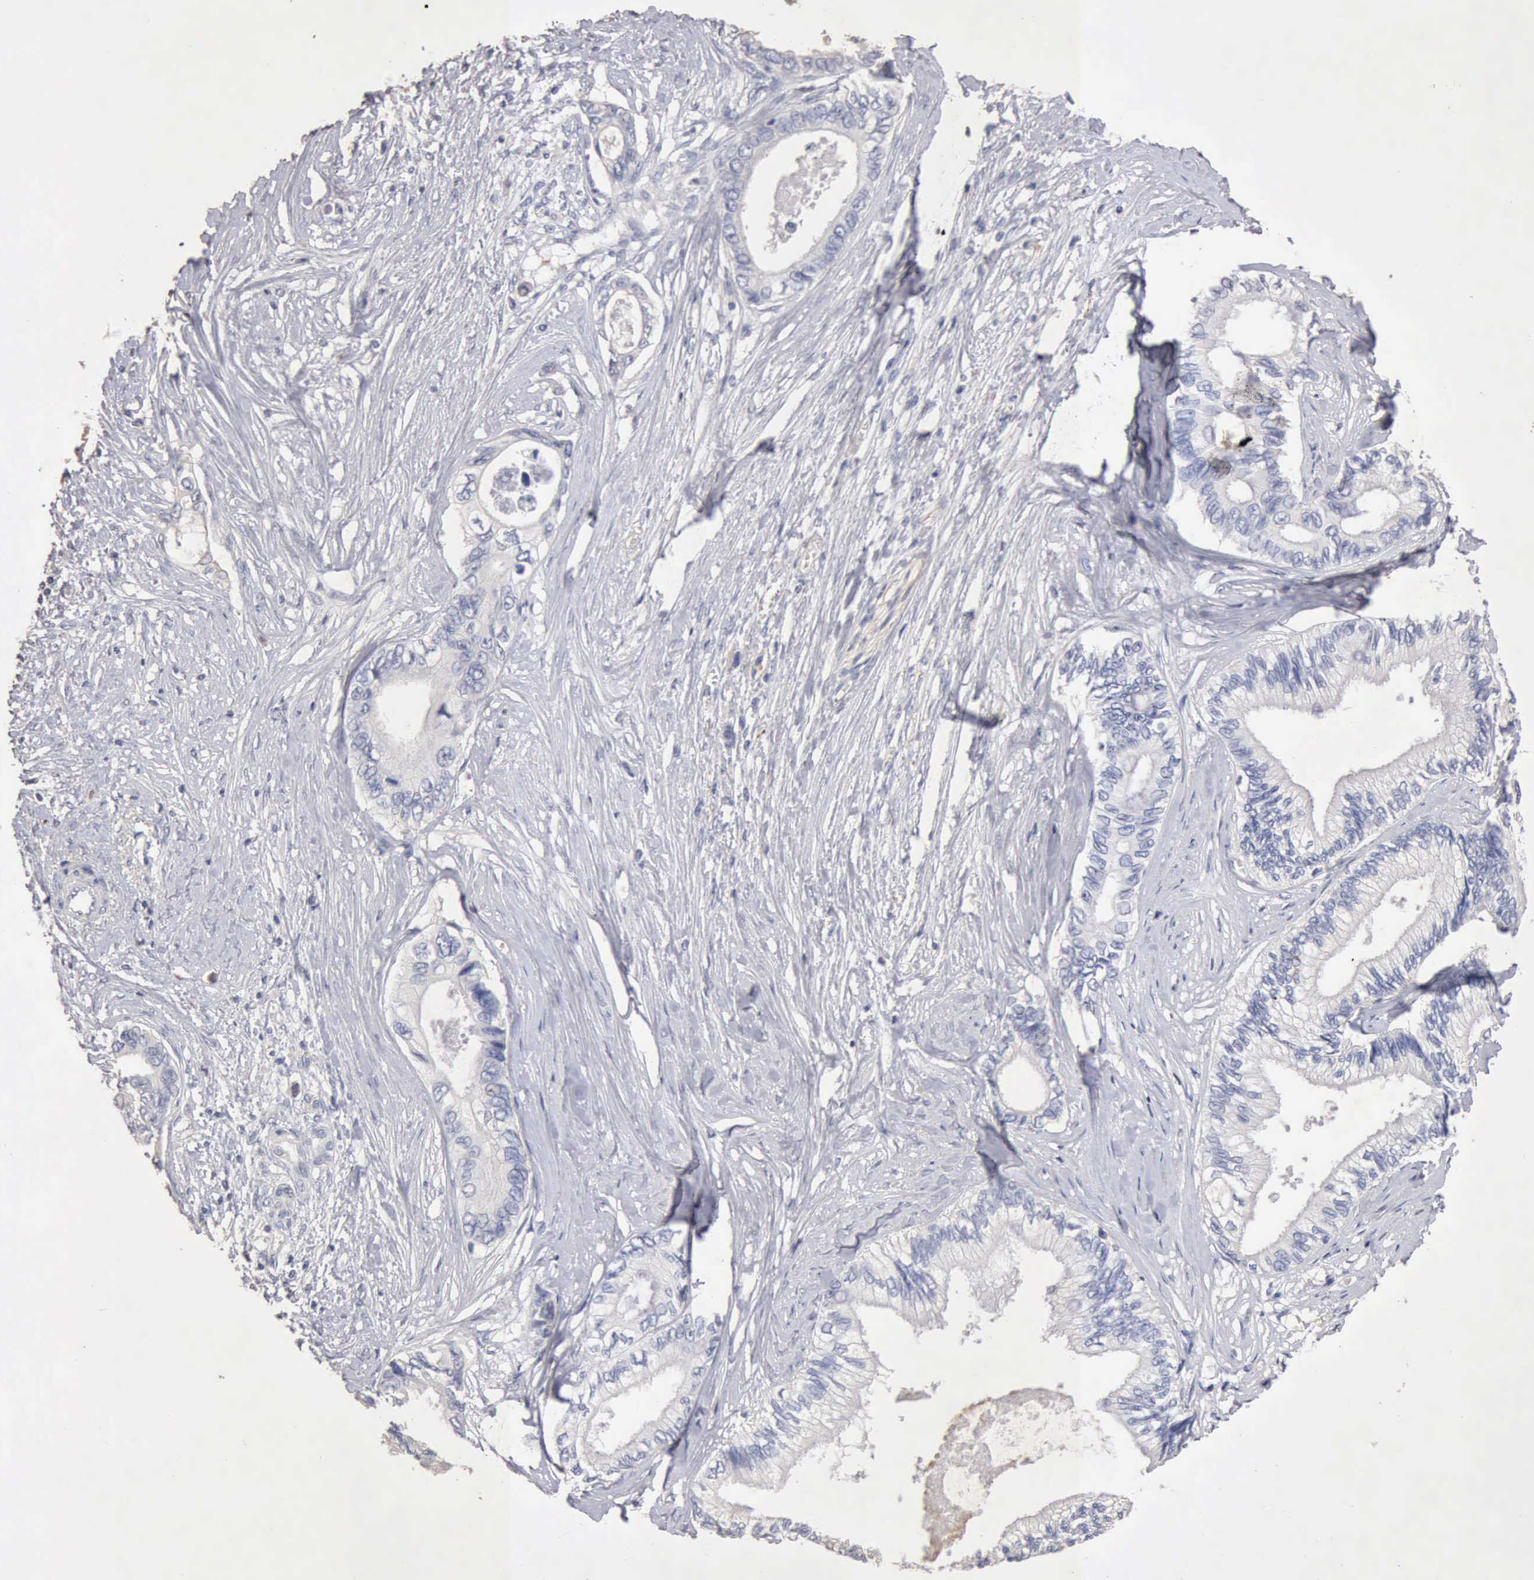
{"staining": {"intensity": "negative", "quantity": "none", "location": "none"}, "tissue": "pancreatic cancer", "cell_type": "Tumor cells", "image_type": "cancer", "snomed": [{"axis": "morphology", "description": "Adenocarcinoma, NOS"}, {"axis": "topography", "description": "Pancreas"}], "caption": "IHC image of neoplastic tissue: human pancreatic cancer stained with DAB (3,3'-diaminobenzidine) demonstrates no significant protein staining in tumor cells.", "gene": "KRT6B", "patient": {"sex": "female", "age": 66}}